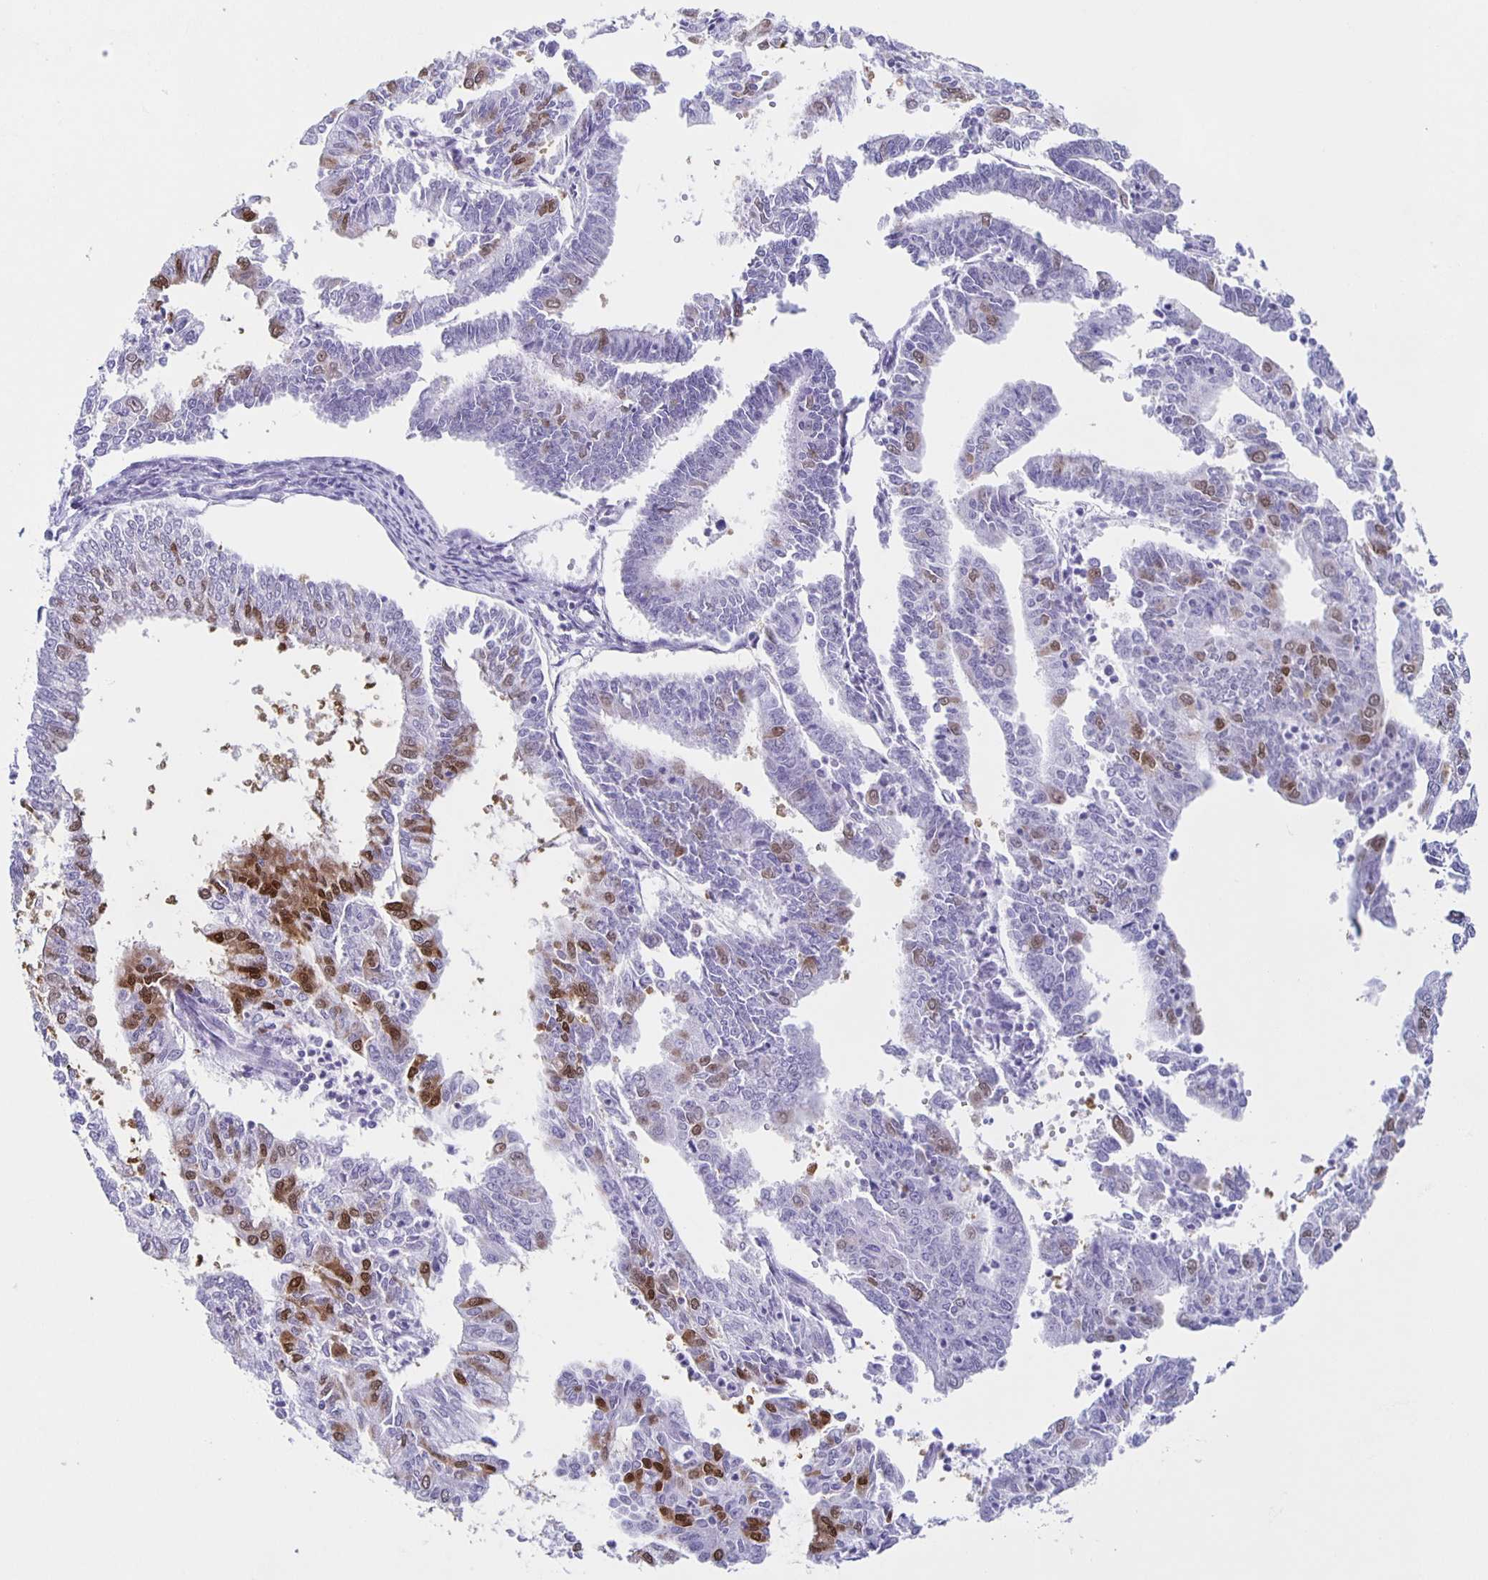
{"staining": {"intensity": "moderate", "quantity": "<25%", "location": "cytoplasmic/membranous,nuclear"}, "tissue": "endometrial cancer", "cell_type": "Tumor cells", "image_type": "cancer", "snomed": [{"axis": "morphology", "description": "Adenocarcinoma, NOS"}, {"axis": "topography", "description": "Endometrium"}], "caption": "DAB (3,3'-diaminobenzidine) immunohistochemical staining of endometrial cancer shows moderate cytoplasmic/membranous and nuclear protein staining in about <25% of tumor cells.", "gene": "TPPP", "patient": {"sex": "female", "age": 61}}